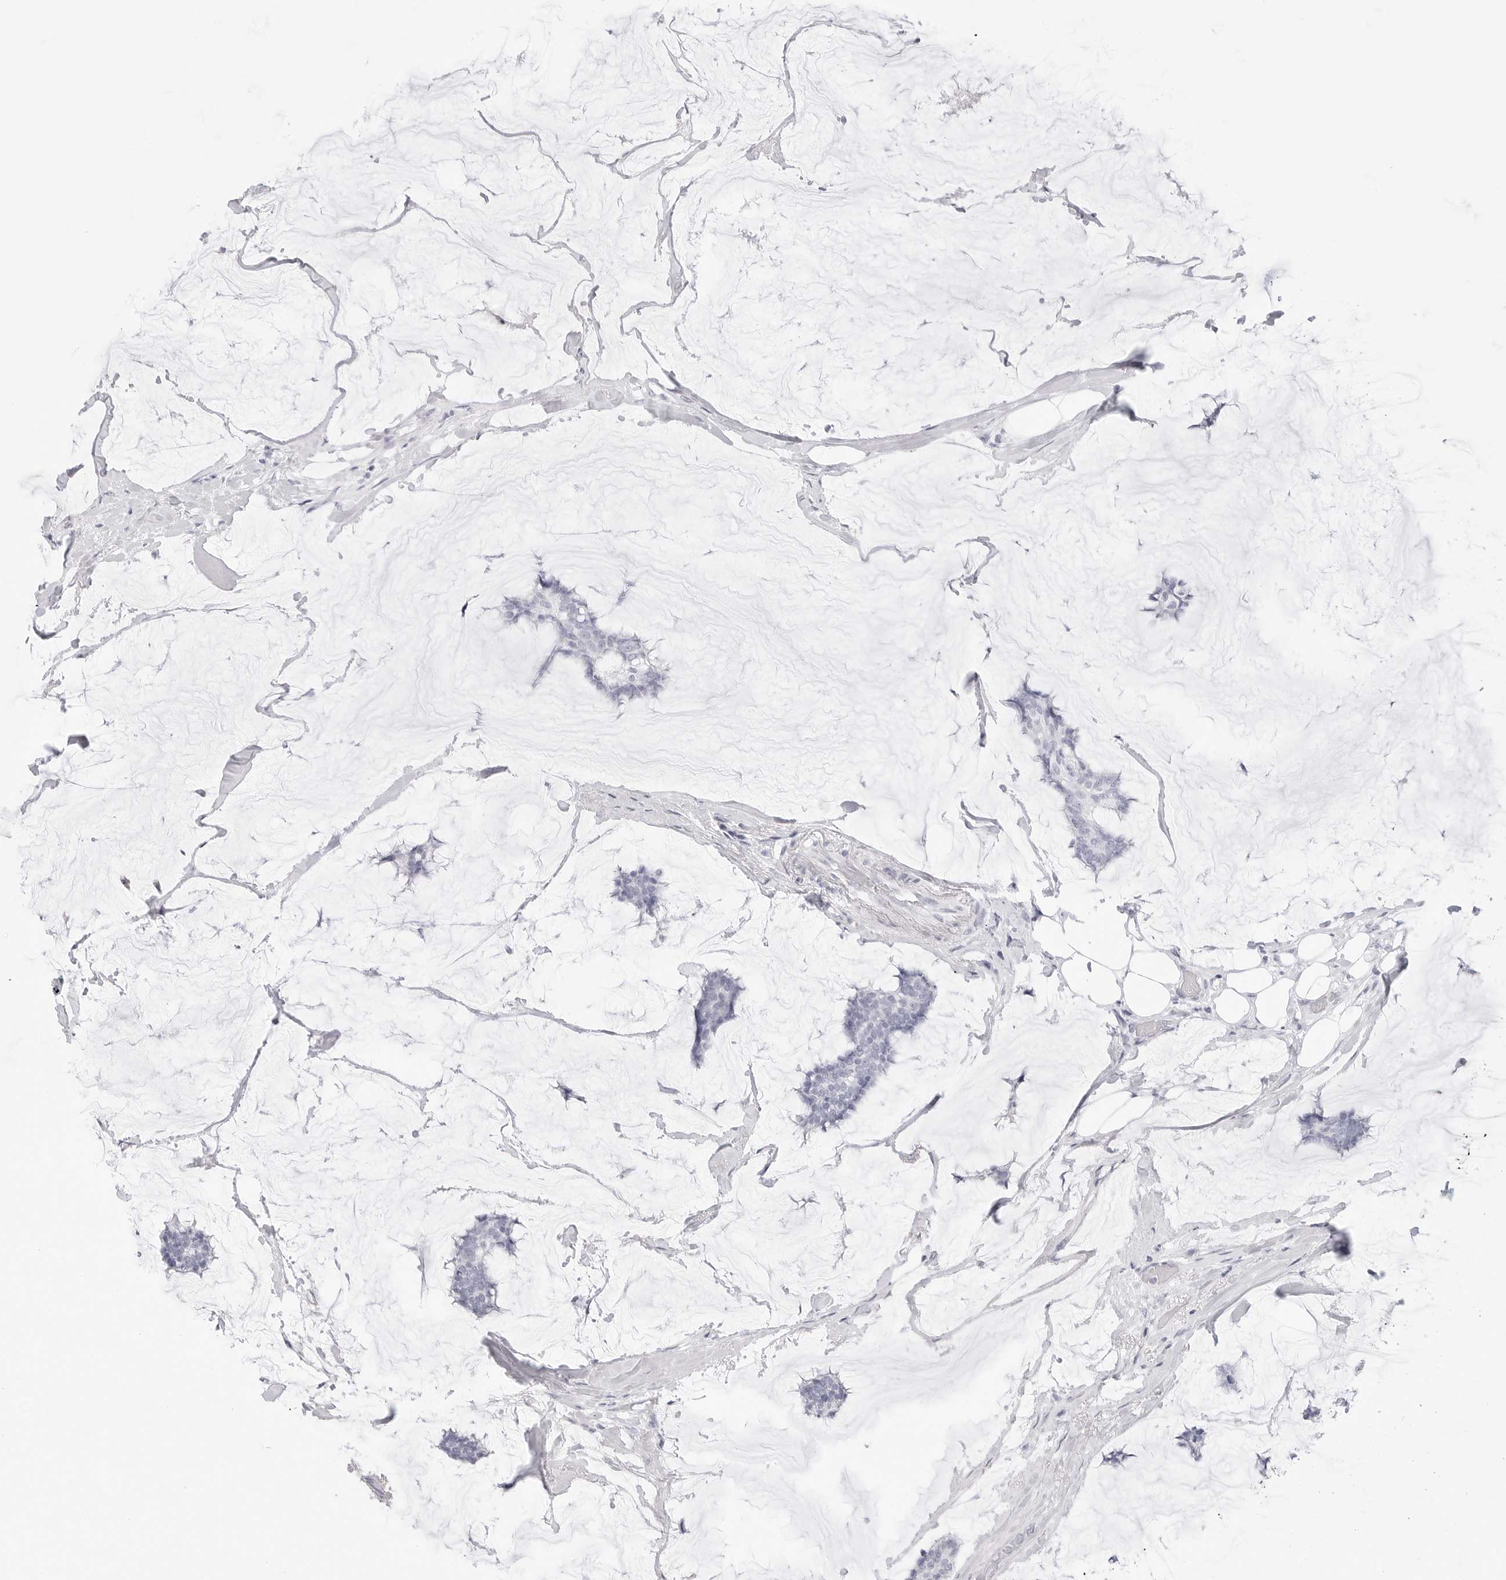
{"staining": {"intensity": "negative", "quantity": "none", "location": "none"}, "tissue": "breast cancer", "cell_type": "Tumor cells", "image_type": "cancer", "snomed": [{"axis": "morphology", "description": "Duct carcinoma"}, {"axis": "topography", "description": "Breast"}], "caption": "This is a micrograph of IHC staining of breast cancer, which shows no positivity in tumor cells.", "gene": "HMGCS2", "patient": {"sex": "female", "age": 93}}